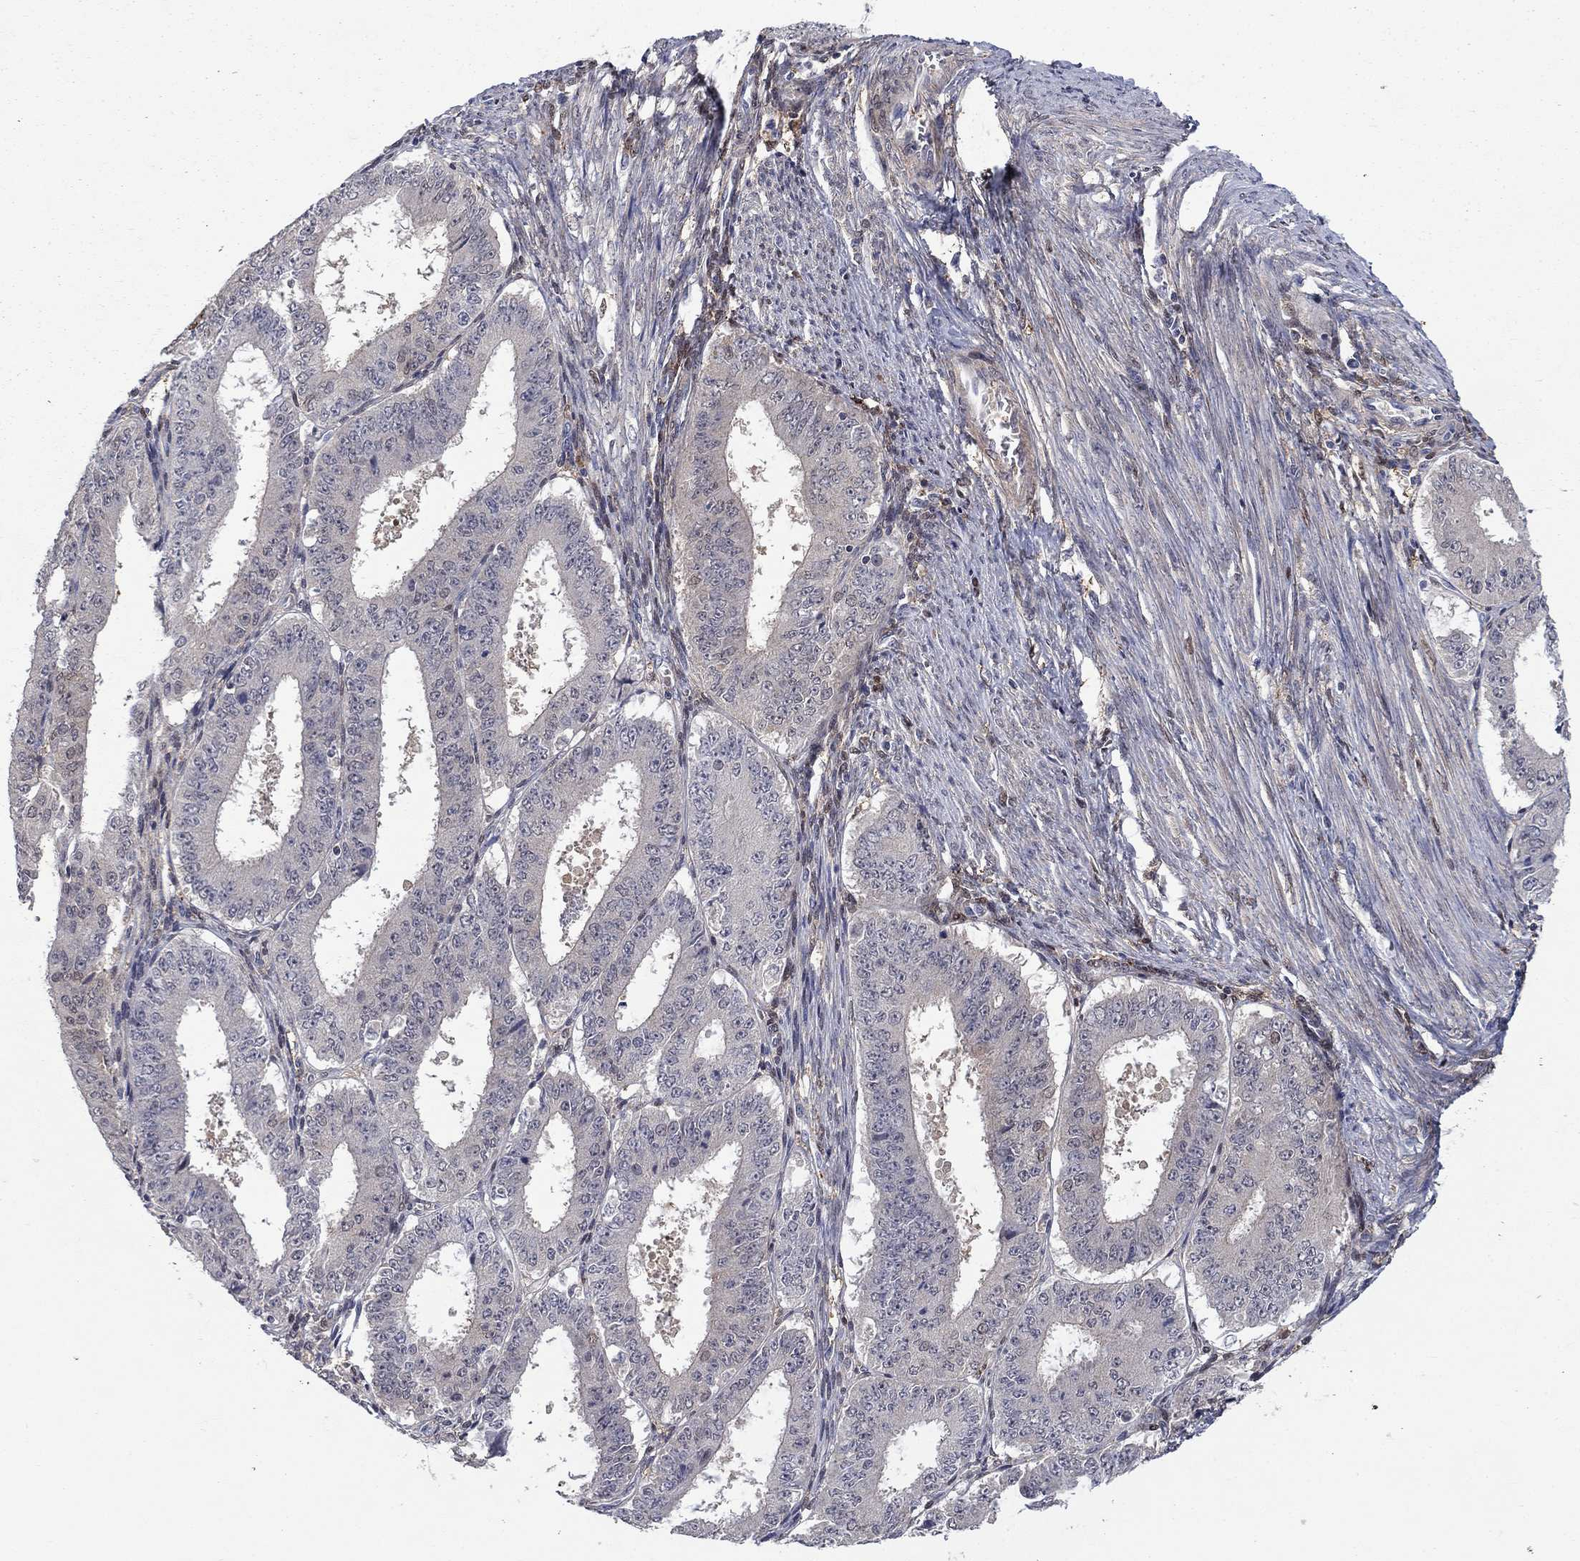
{"staining": {"intensity": "negative", "quantity": "none", "location": "none"}, "tissue": "ovarian cancer", "cell_type": "Tumor cells", "image_type": "cancer", "snomed": [{"axis": "morphology", "description": "Carcinoma, endometroid"}, {"axis": "topography", "description": "Ovary"}], "caption": "A histopathology image of human endometroid carcinoma (ovarian) is negative for staining in tumor cells.", "gene": "CBR1", "patient": {"sex": "female", "age": 42}}